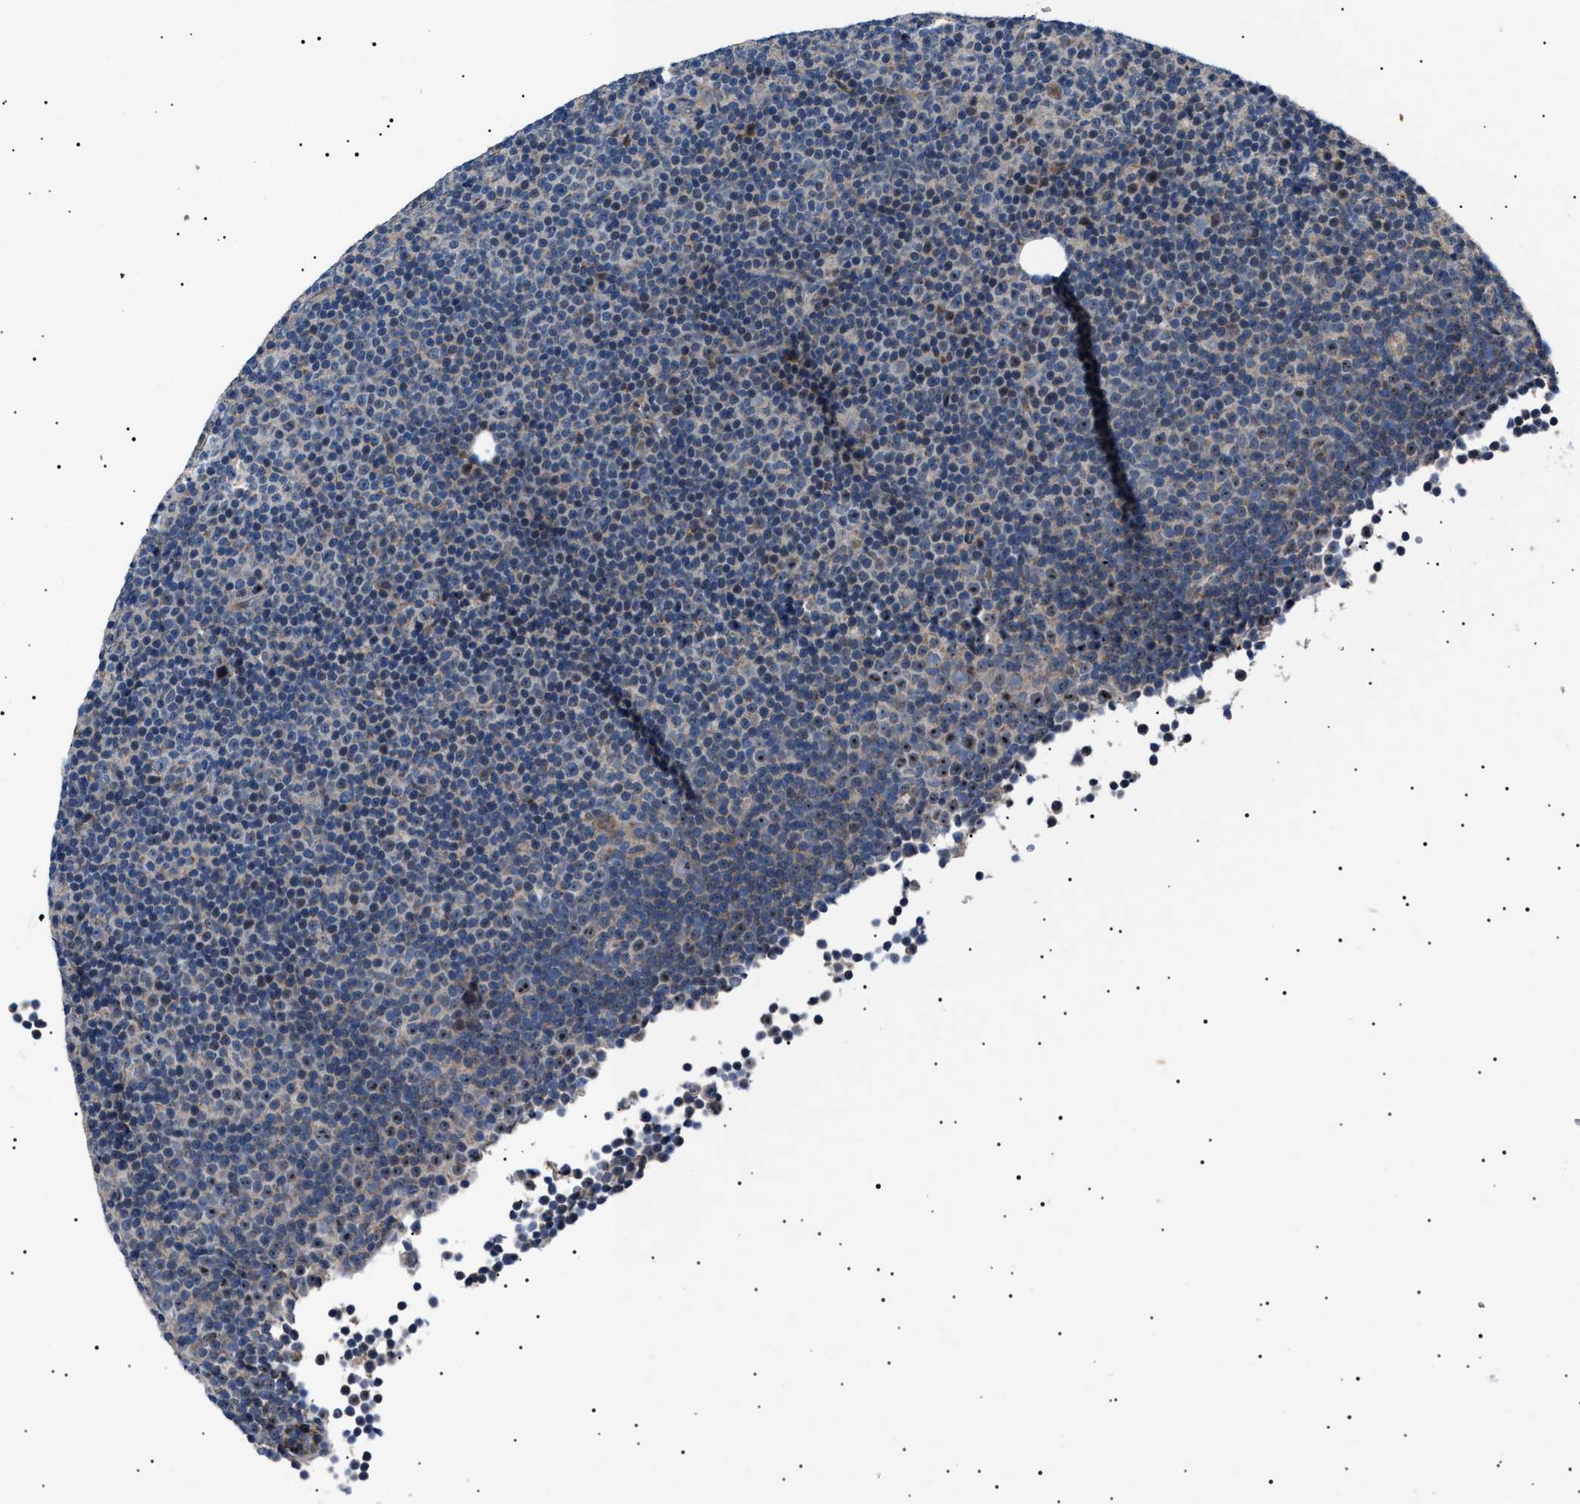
{"staining": {"intensity": "negative", "quantity": "none", "location": "none"}, "tissue": "lymphoma", "cell_type": "Tumor cells", "image_type": "cancer", "snomed": [{"axis": "morphology", "description": "Malignant lymphoma, non-Hodgkin's type, Low grade"}, {"axis": "topography", "description": "Lymph node"}], "caption": "There is no significant staining in tumor cells of malignant lymphoma, non-Hodgkin's type (low-grade).", "gene": "PTRH1", "patient": {"sex": "female", "age": 67}}